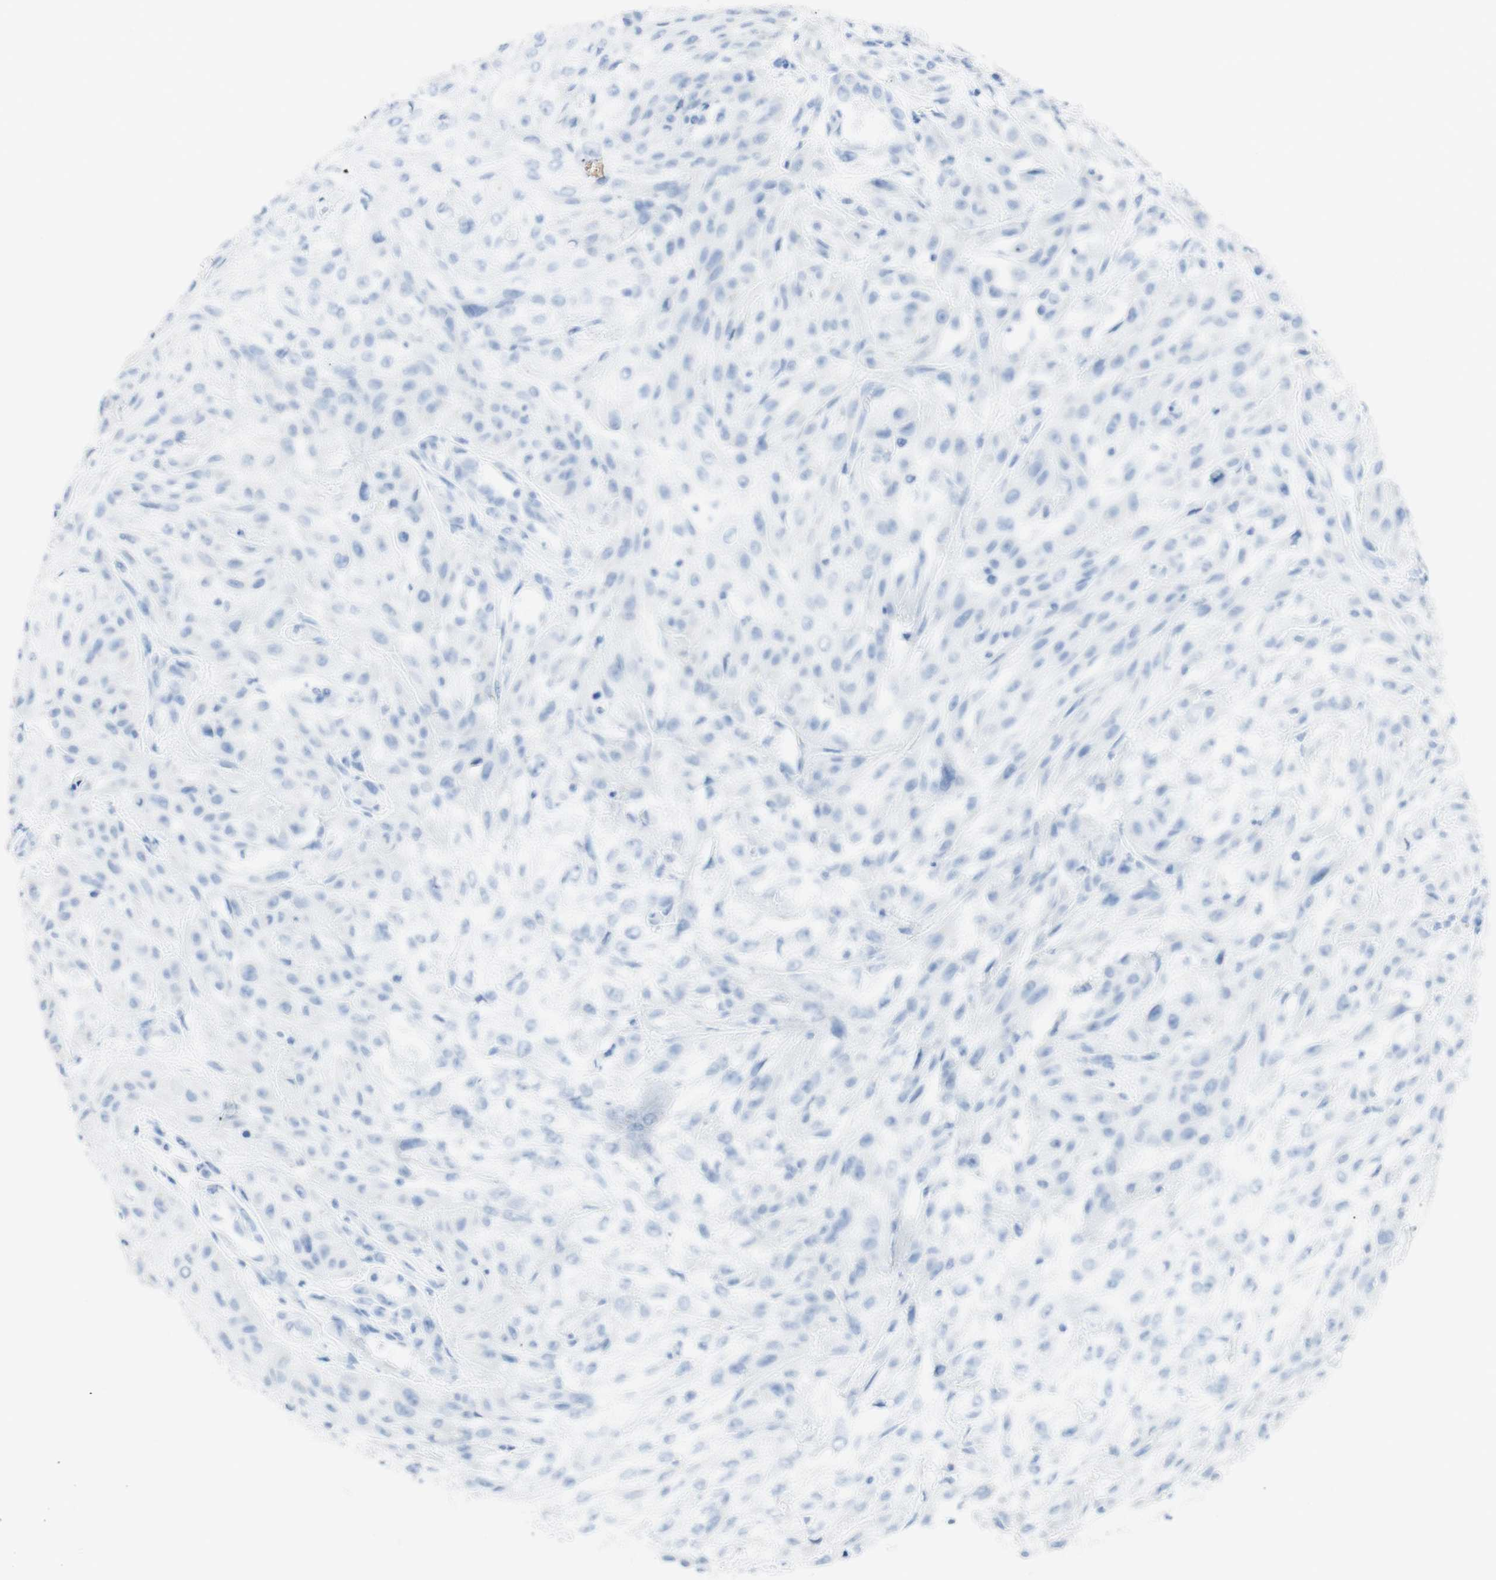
{"staining": {"intensity": "negative", "quantity": "none", "location": "none"}, "tissue": "skin cancer", "cell_type": "Tumor cells", "image_type": "cancer", "snomed": [{"axis": "morphology", "description": "Squamous cell carcinoma, NOS"}, {"axis": "topography", "description": "Skin"}], "caption": "This is a image of immunohistochemistry (IHC) staining of squamous cell carcinoma (skin), which shows no positivity in tumor cells. (Brightfield microscopy of DAB immunohistochemistry (IHC) at high magnification).", "gene": "TPO", "patient": {"sex": "male", "age": 75}}